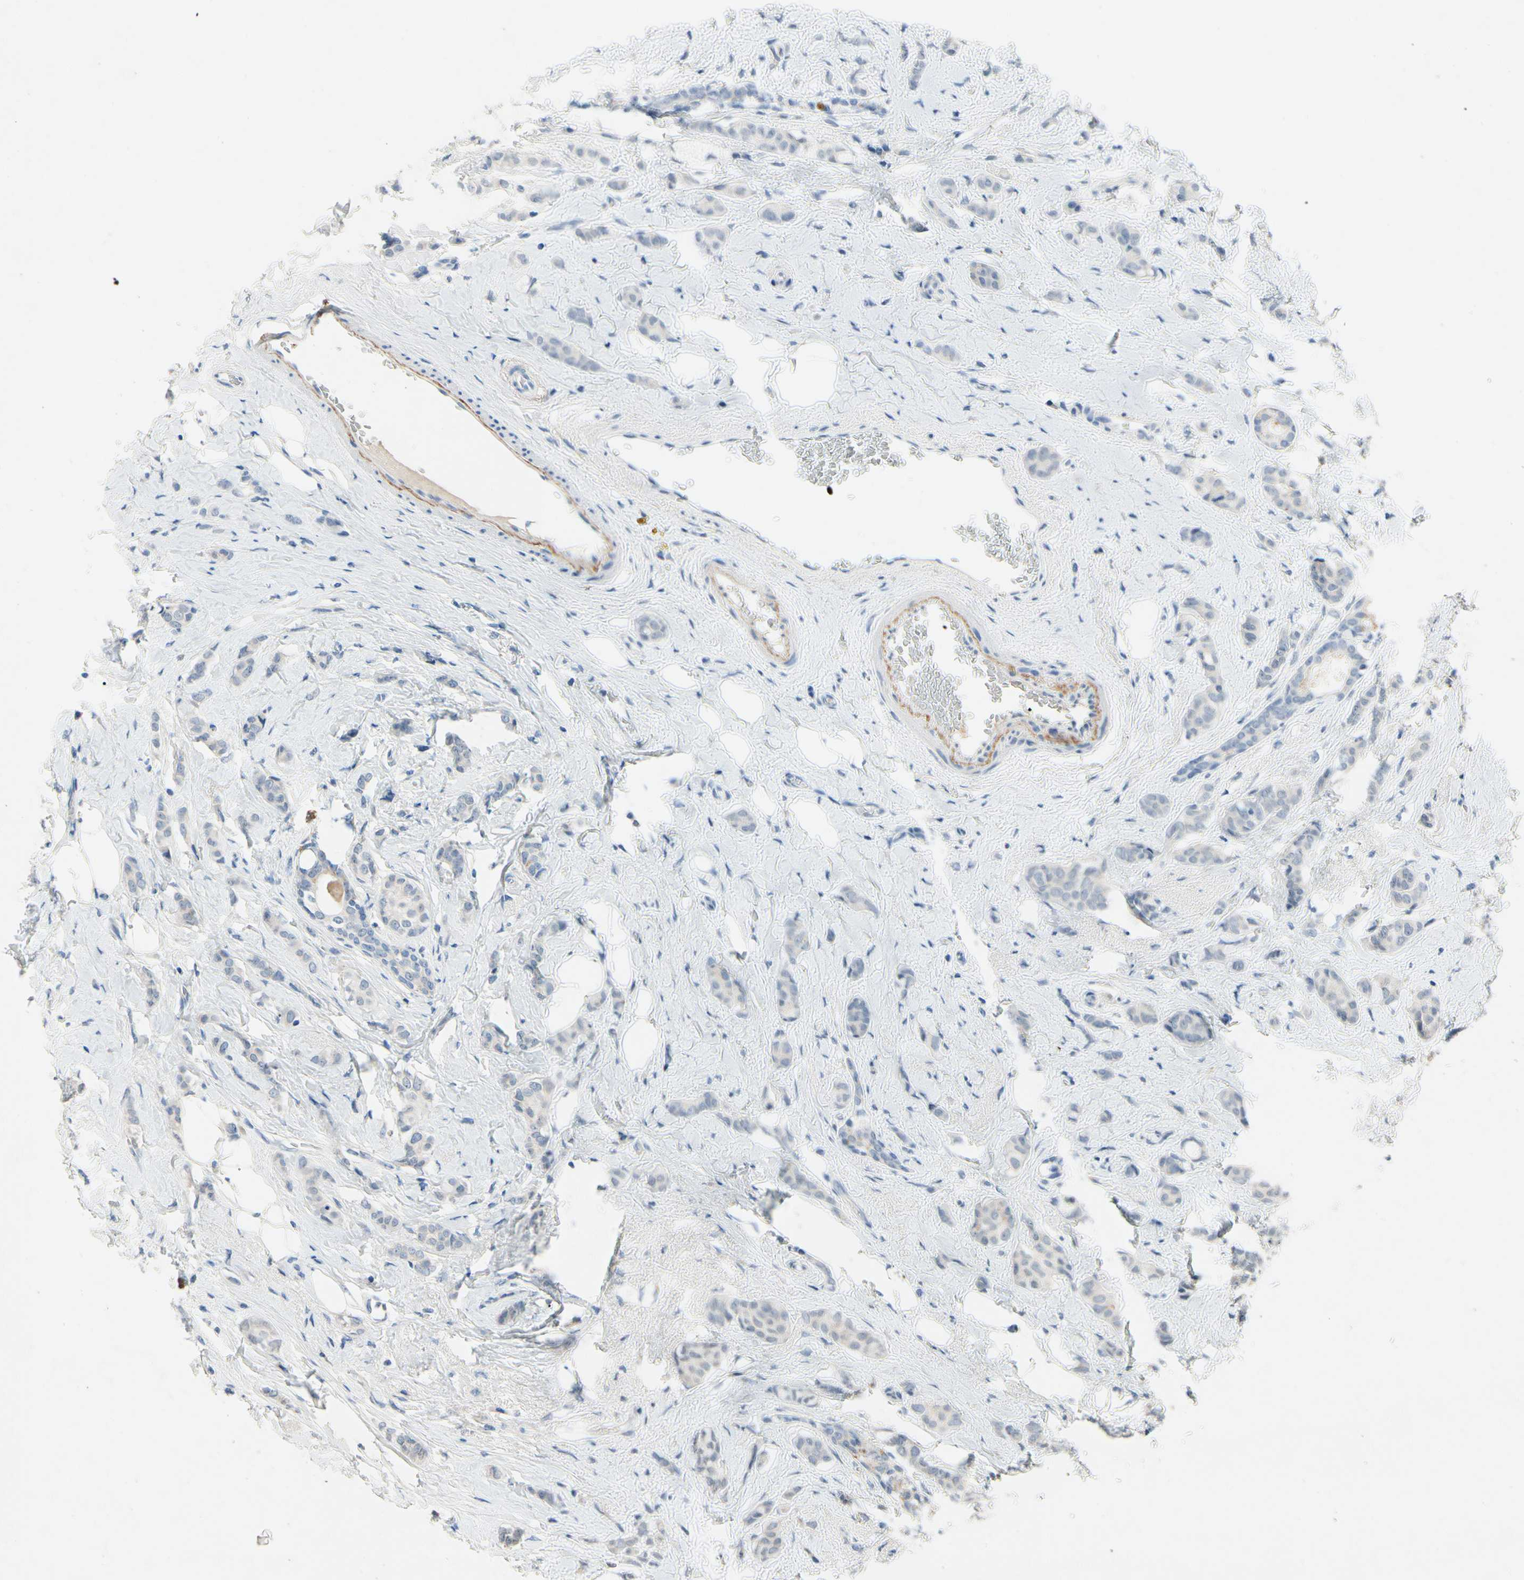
{"staining": {"intensity": "weak", "quantity": "25%-75%", "location": "cytoplasmic/membranous"}, "tissue": "breast cancer", "cell_type": "Tumor cells", "image_type": "cancer", "snomed": [{"axis": "morphology", "description": "Lobular carcinoma"}, {"axis": "topography", "description": "Breast"}], "caption": "Protein staining exhibits weak cytoplasmic/membranous expression in approximately 25%-75% of tumor cells in breast lobular carcinoma. The staining was performed using DAB, with brown indicating positive protein expression. Nuclei are stained blue with hematoxylin.", "gene": "DPY19L3", "patient": {"sex": "female", "age": 60}}